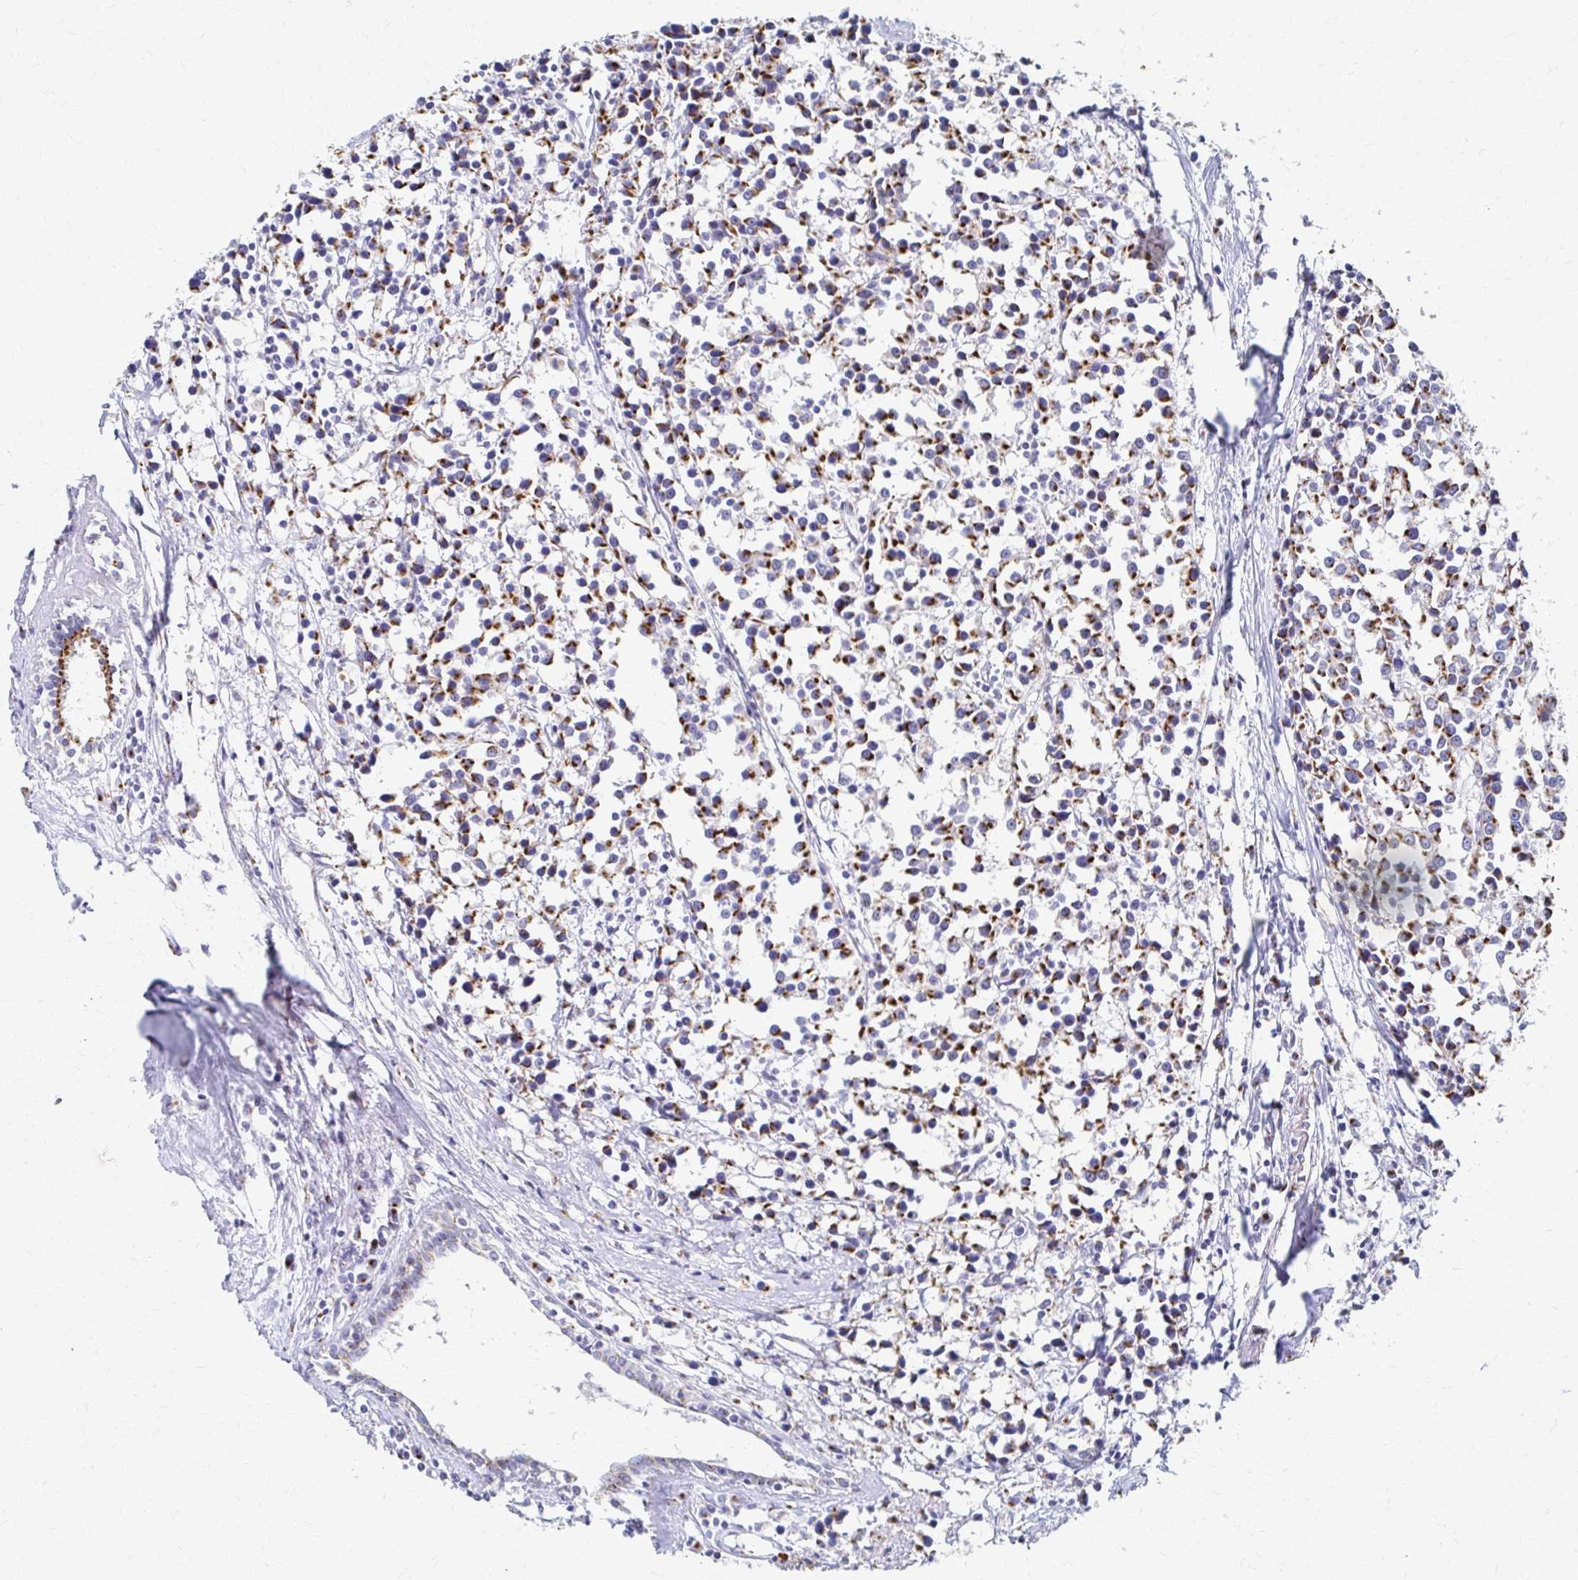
{"staining": {"intensity": "moderate", "quantity": "25%-75%", "location": "cytoplasmic/membranous"}, "tissue": "breast cancer", "cell_type": "Tumor cells", "image_type": "cancer", "snomed": [{"axis": "morphology", "description": "Duct carcinoma"}, {"axis": "topography", "description": "Breast"}], "caption": "Immunohistochemical staining of invasive ductal carcinoma (breast) exhibits moderate cytoplasmic/membranous protein positivity in approximately 25%-75% of tumor cells. (DAB IHC, brown staining for protein, blue staining for nuclei).", "gene": "TM9SF1", "patient": {"sex": "female", "age": 80}}